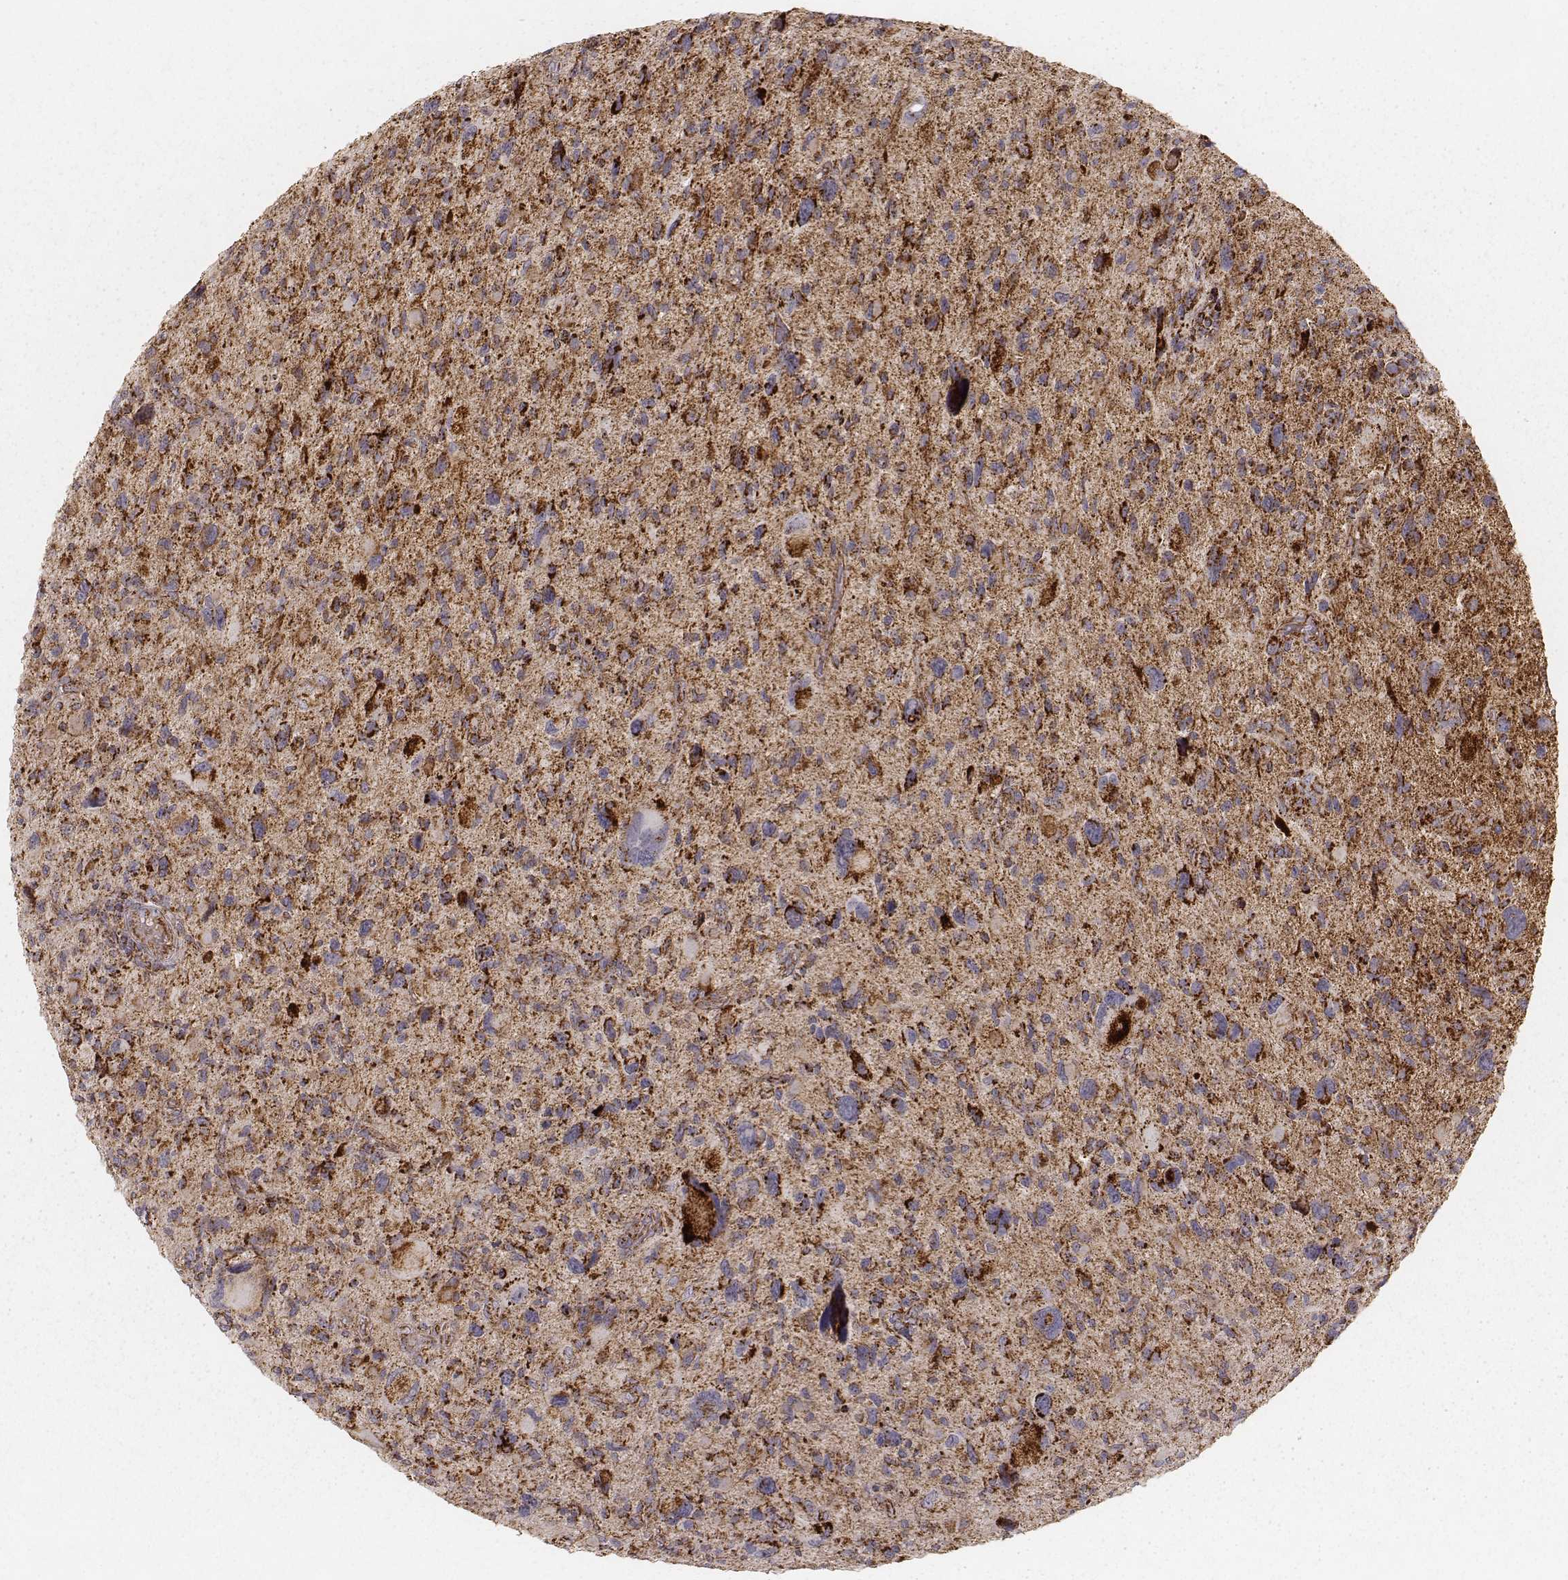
{"staining": {"intensity": "strong", "quantity": ">75%", "location": "cytoplasmic/membranous"}, "tissue": "glioma", "cell_type": "Tumor cells", "image_type": "cancer", "snomed": [{"axis": "morphology", "description": "Glioma, malignant, NOS"}, {"axis": "morphology", "description": "Glioma, malignant, High grade"}, {"axis": "topography", "description": "Brain"}], "caption": "An image showing strong cytoplasmic/membranous expression in about >75% of tumor cells in glioma, as visualized by brown immunohistochemical staining.", "gene": "CS", "patient": {"sex": "female", "age": 71}}